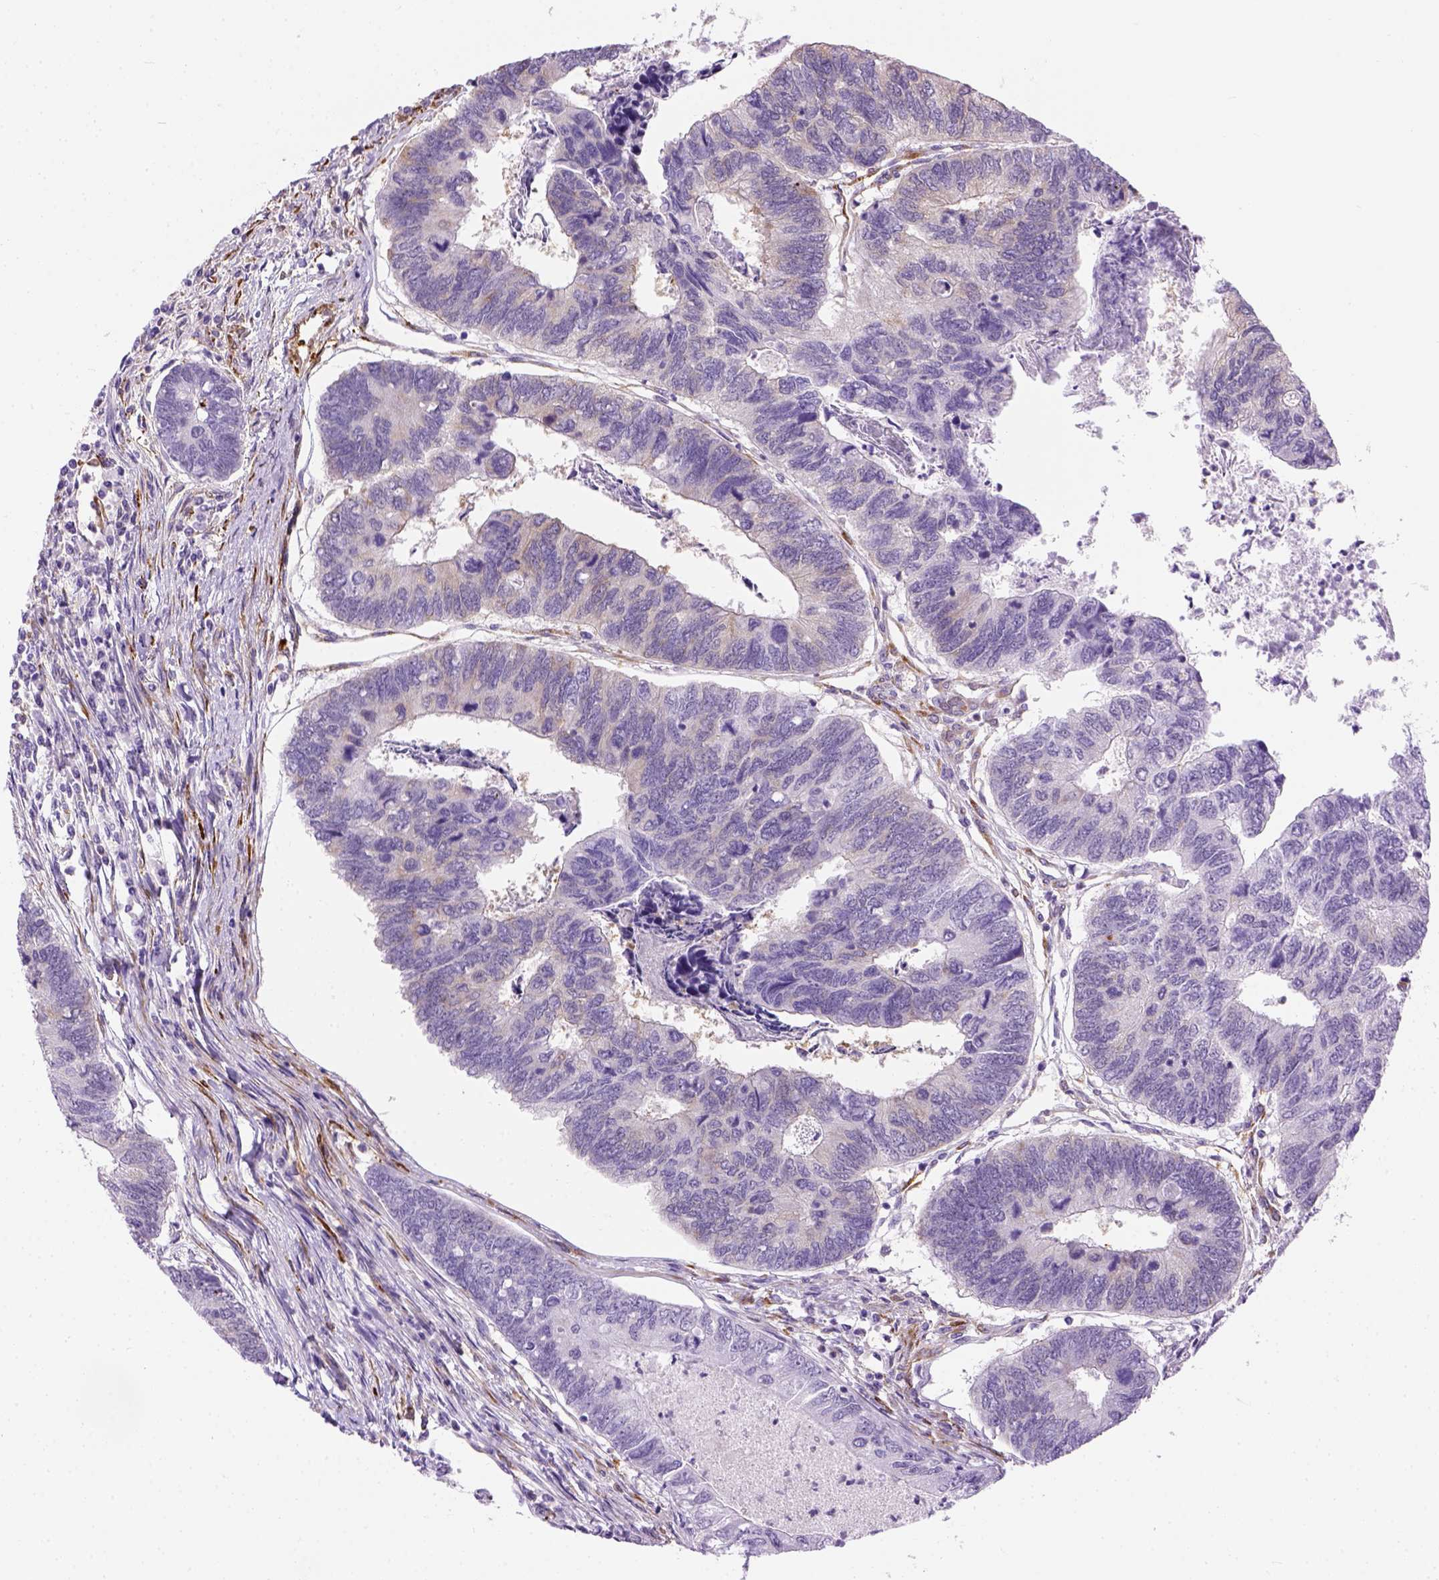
{"staining": {"intensity": "negative", "quantity": "none", "location": "none"}, "tissue": "colorectal cancer", "cell_type": "Tumor cells", "image_type": "cancer", "snomed": [{"axis": "morphology", "description": "Adenocarcinoma, NOS"}, {"axis": "topography", "description": "Colon"}], "caption": "Histopathology image shows no significant protein staining in tumor cells of colorectal cancer.", "gene": "KAZN", "patient": {"sex": "female", "age": 67}}